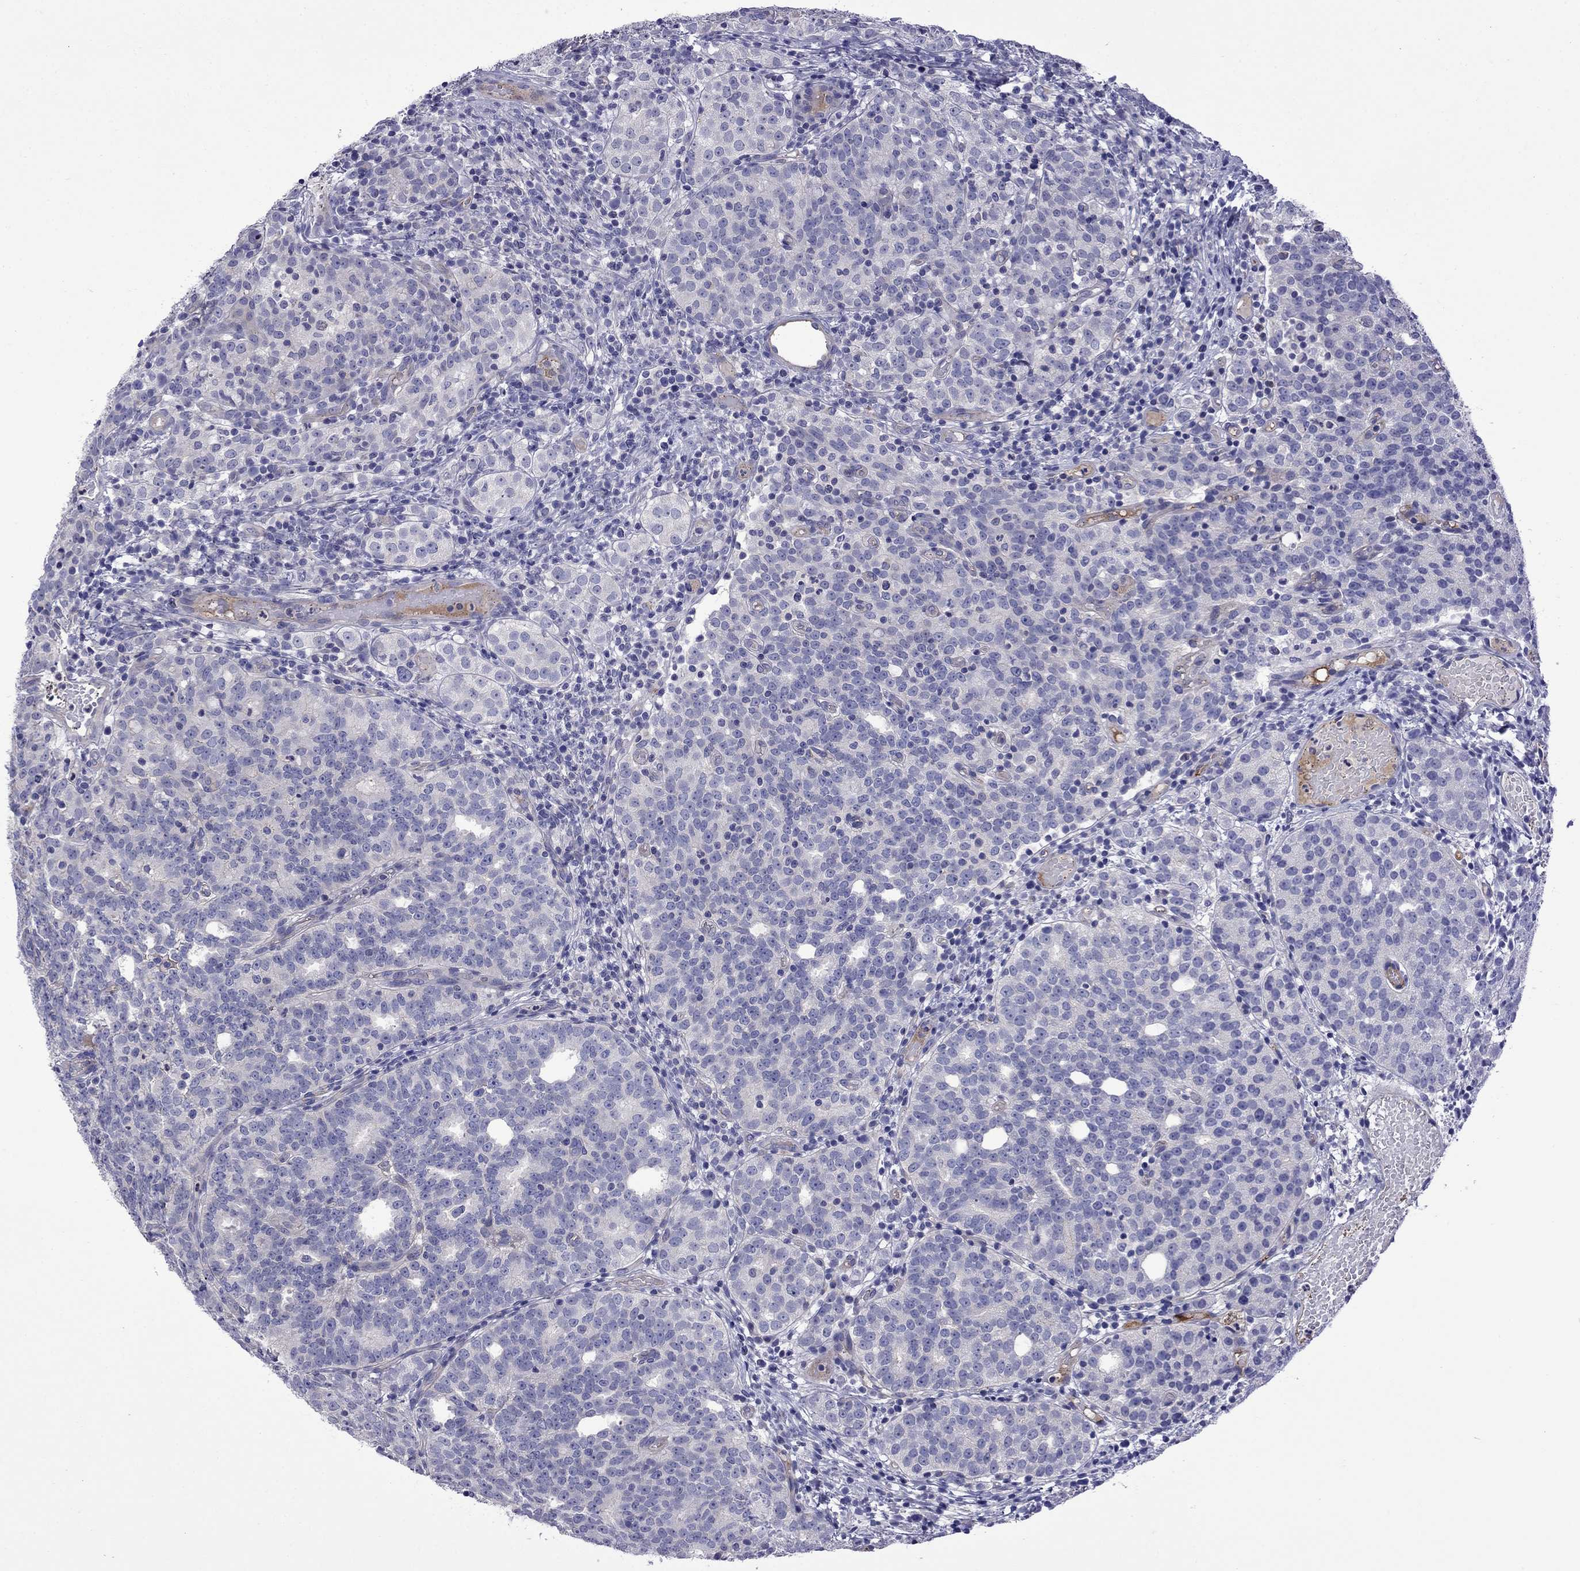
{"staining": {"intensity": "negative", "quantity": "none", "location": "none"}, "tissue": "prostate cancer", "cell_type": "Tumor cells", "image_type": "cancer", "snomed": [{"axis": "morphology", "description": "Adenocarcinoma, High grade"}, {"axis": "topography", "description": "Prostate"}], "caption": "This is an immunohistochemistry (IHC) micrograph of adenocarcinoma (high-grade) (prostate). There is no positivity in tumor cells.", "gene": "STAR", "patient": {"sex": "male", "age": 53}}